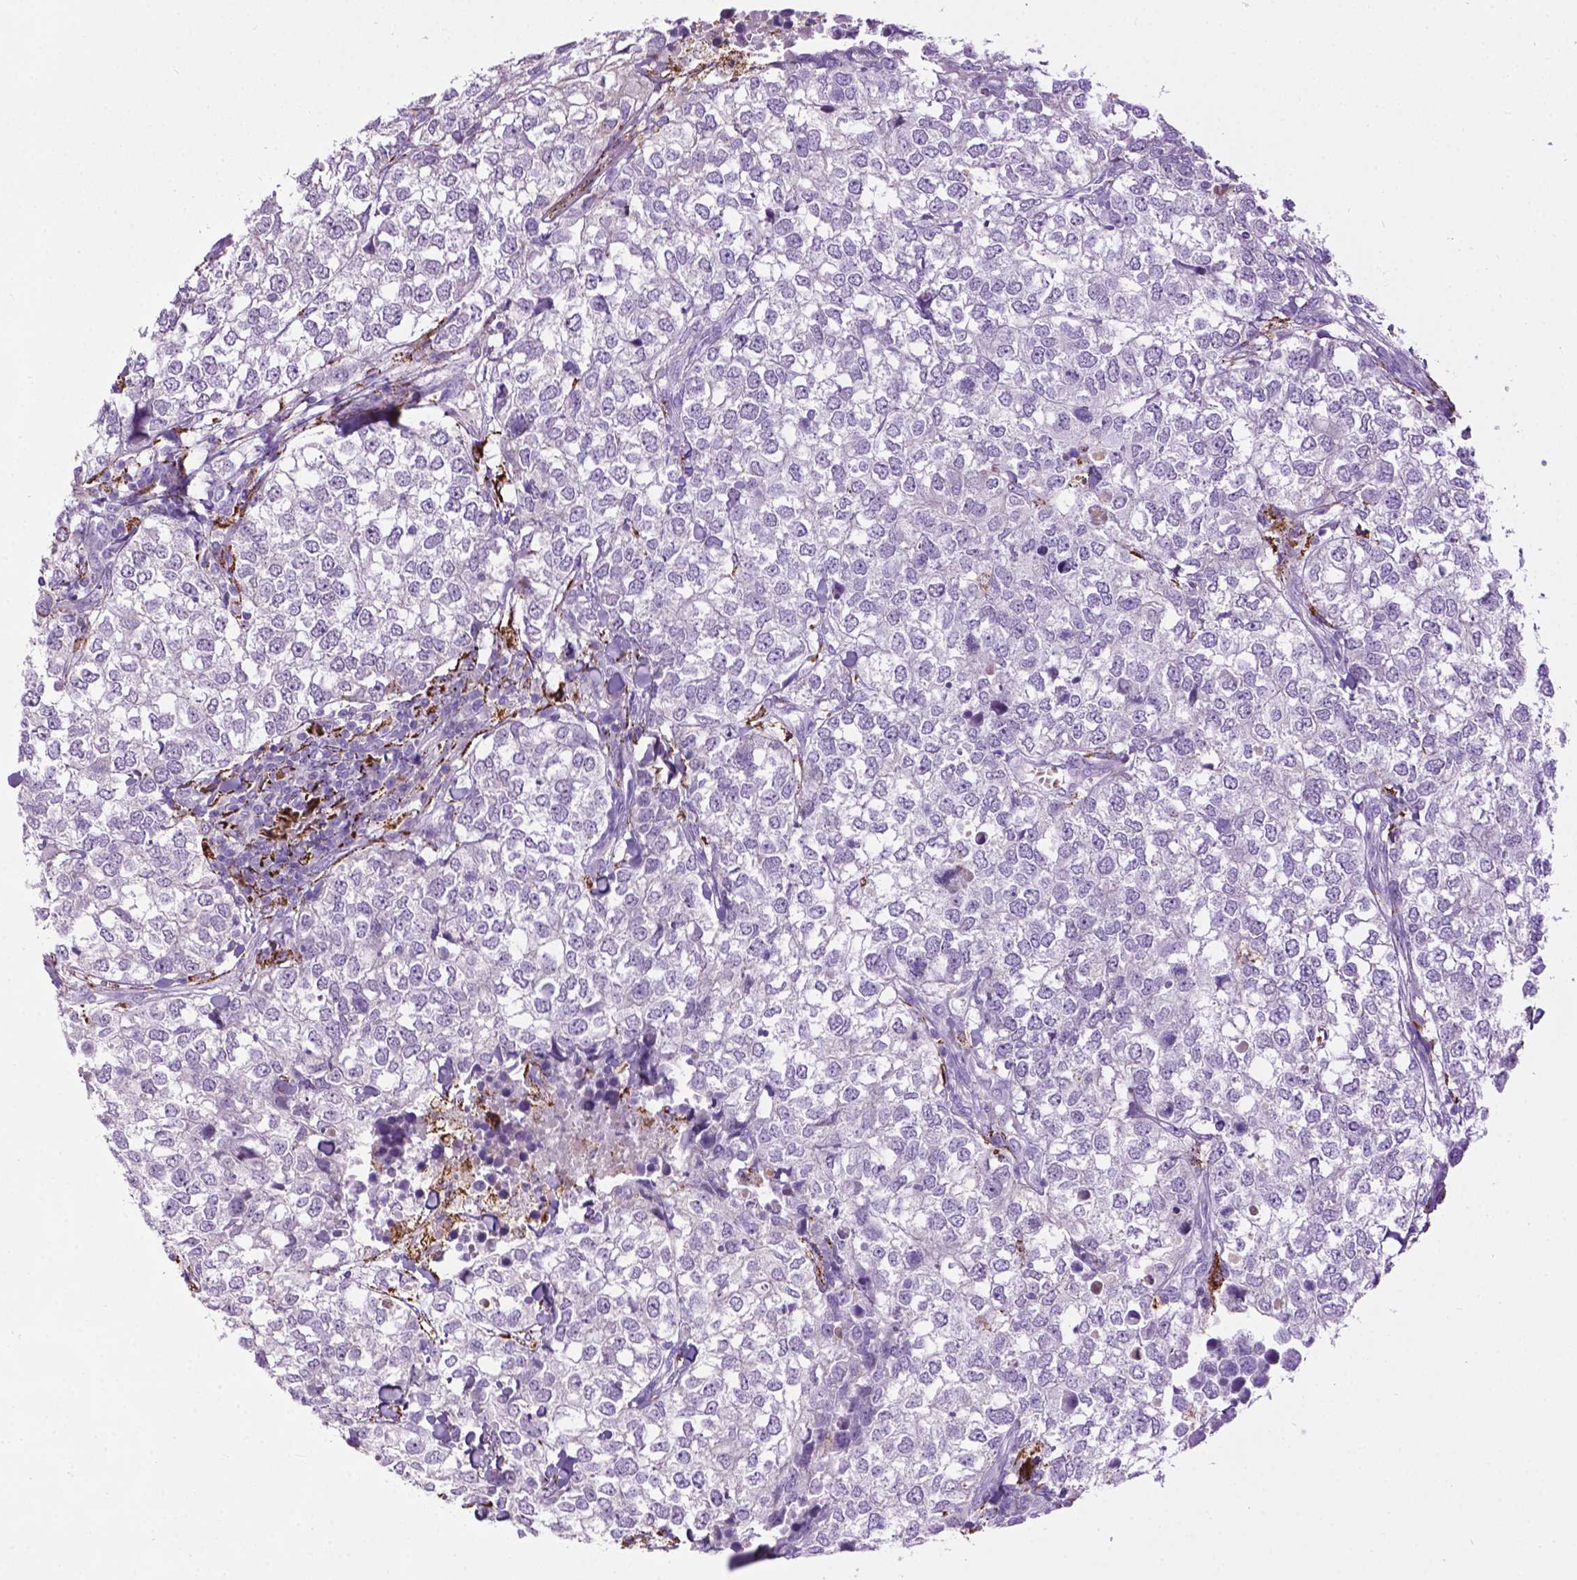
{"staining": {"intensity": "negative", "quantity": "none", "location": "none"}, "tissue": "breast cancer", "cell_type": "Tumor cells", "image_type": "cancer", "snomed": [{"axis": "morphology", "description": "Duct carcinoma"}, {"axis": "topography", "description": "Breast"}], "caption": "This is an immunohistochemistry (IHC) micrograph of human breast invasive ductal carcinoma. There is no expression in tumor cells.", "gene": "TMEM132E", "patient": {"sex": "female", "age": 30}}